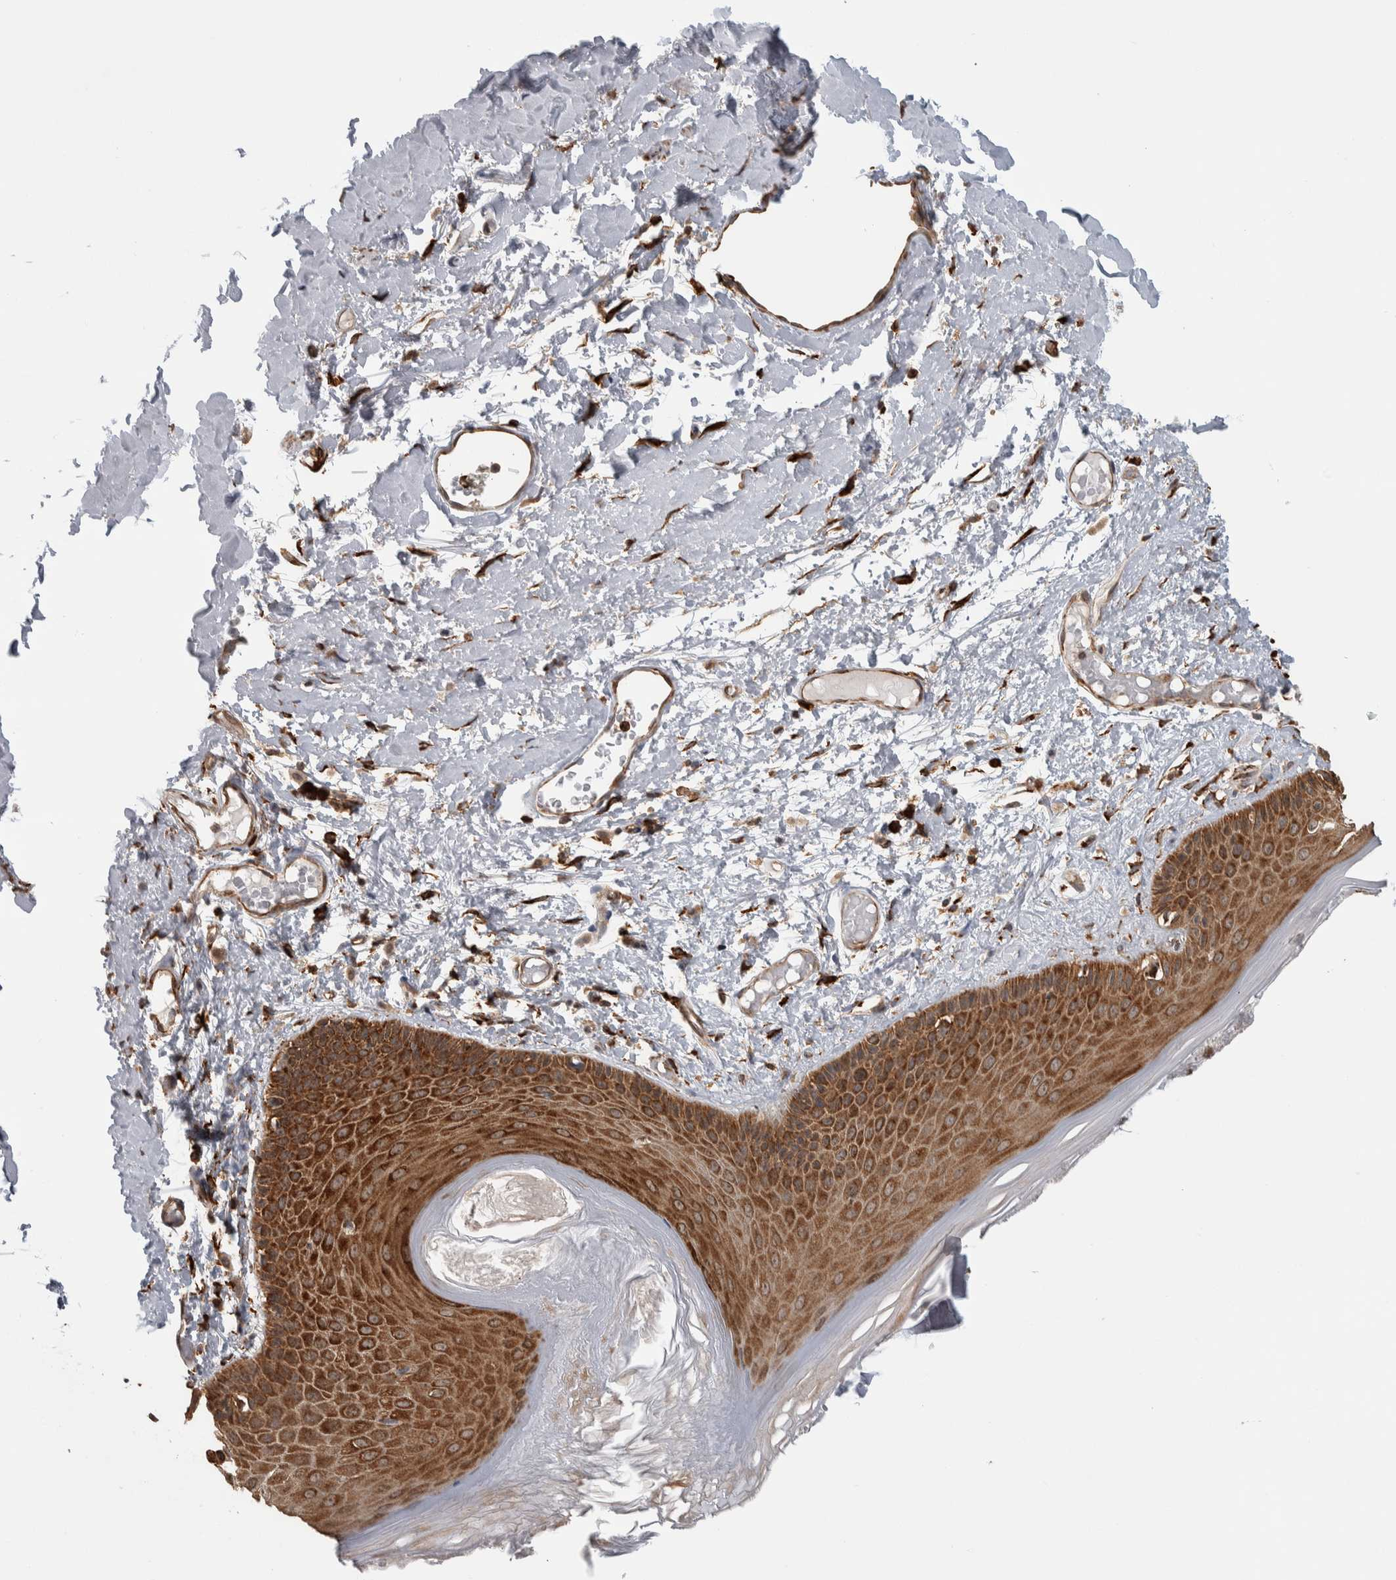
{"staining": {"intensity": "strong", "quantity": ">75%", "location": "cytoplasmic/membranous"}, "tissue": "skin", "cell_type": "Epidermal cells", "image_type": "normal", "snomed": [{"axis": "morphology", "description": "Normal tissue, NOS"}, {"axis": "topography", "description": "Vulva"}], "caption": "IHC (DAB) staining of benign skin exhibits strong cytoplasmic/membranous protein staining in approximately >75% of epidermal cells.", "gene": "EIF3H", "patient": {"sex": "female", "age": 73}}